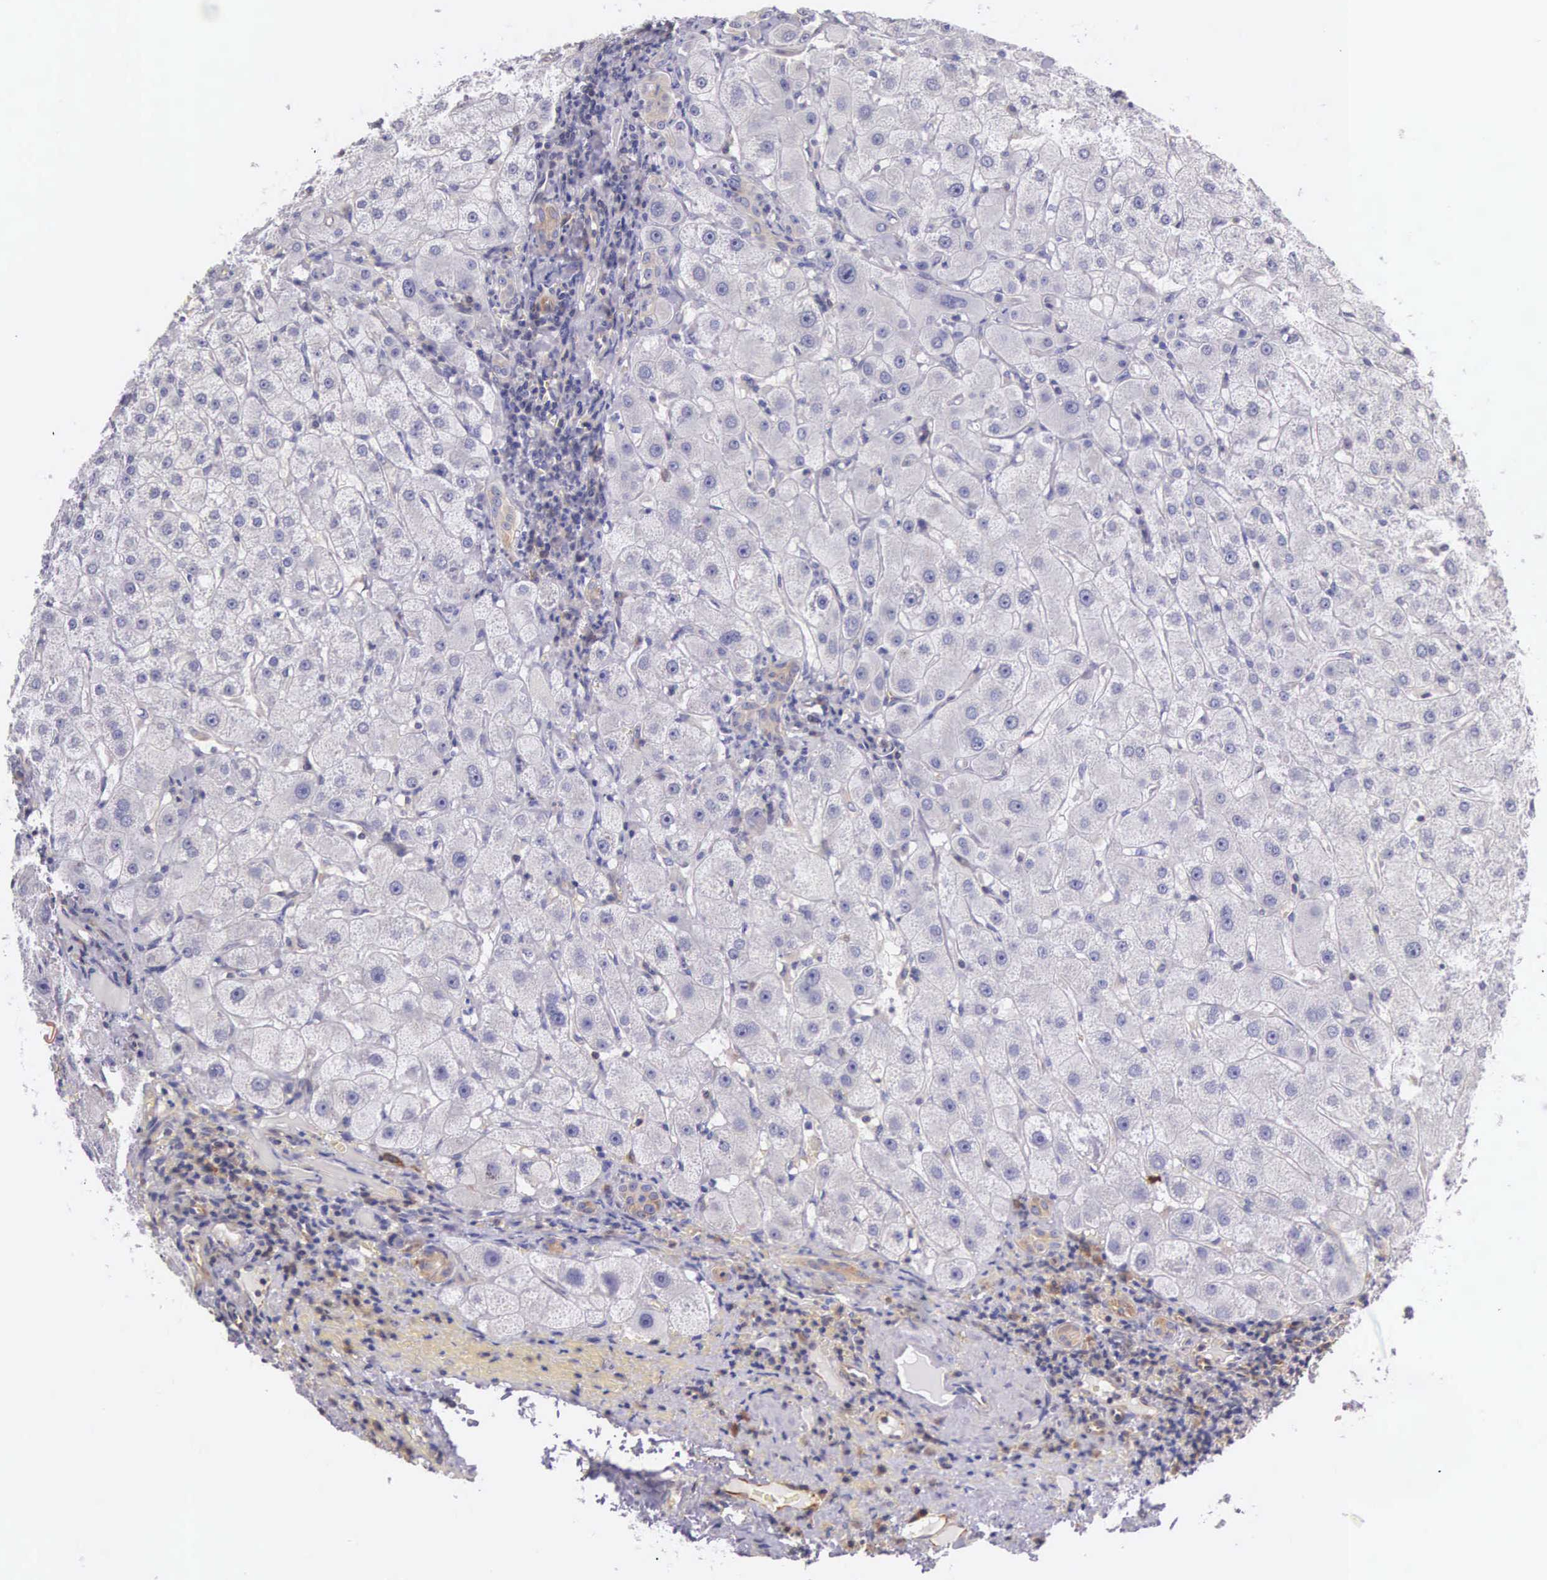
{"staining": {"intensity": "negative", "quantity": "none", "location": "none"}, "tissue": "liver", "cell_type": "Cholangiocytes", "image_type": "normal", "snomed": [{"axis": "morphology", "description": "Normal tissue, NOS"}, {"axis": "topography", "description": "Liver"}], "caption": "Immunohistochemical staining of normal human liver displays no significant positivity in cholangiocytes. (DAB immunohistochemistry (IHC), high magnification).", "gene": "OSBPL3", "patient": {"sex": "female", "age": 79}}